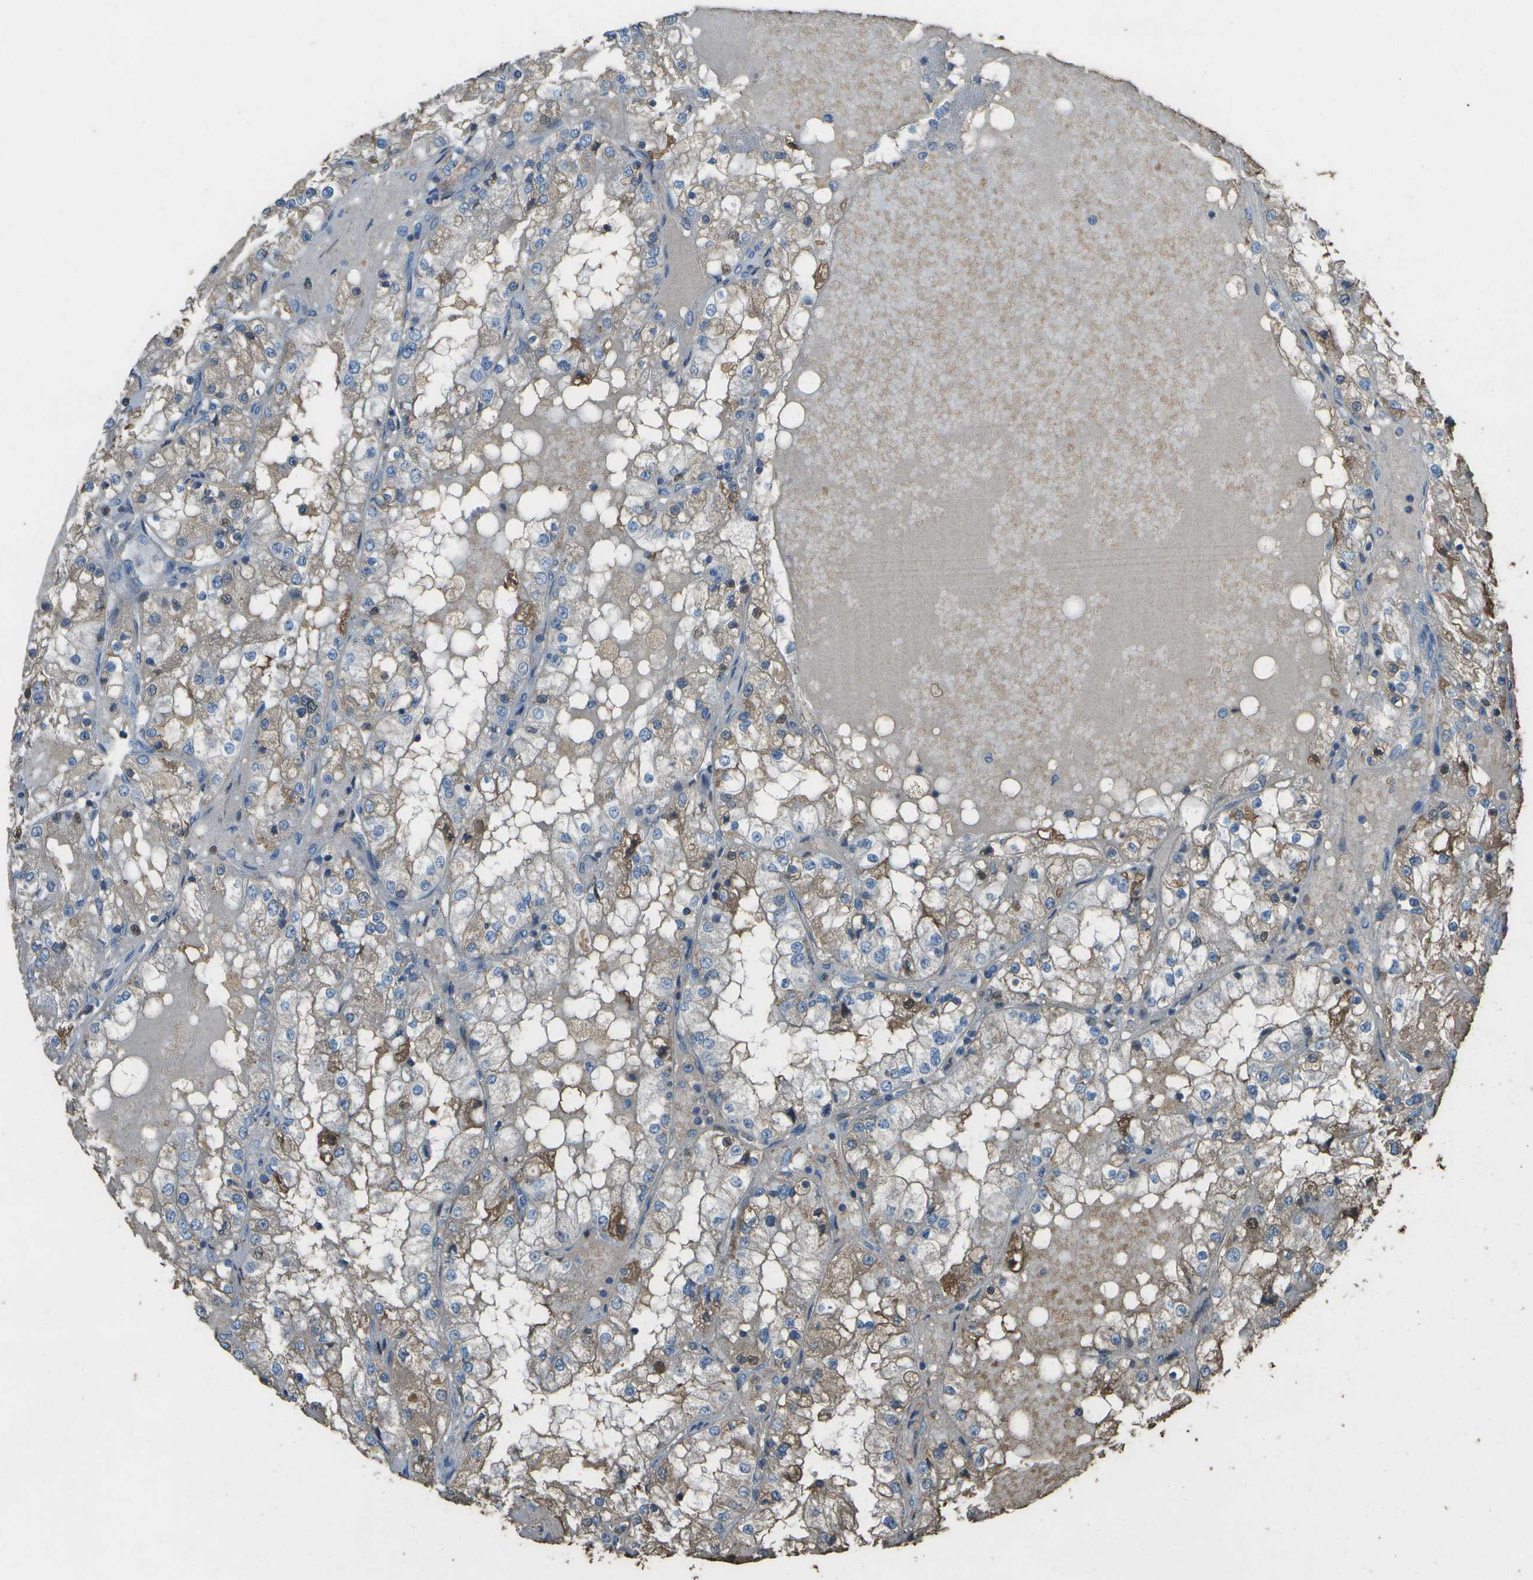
{"staining": {"intensity": "moderate", "quantity": "<25%", "location": "cytoplasmic/membranous"}, "tissue": "renal cancer", "cell_type": "Tumor cells", "image_type": "cancer", "snomed": [{"axis": "morphology", "description": "Adenocarcinoma, NOS"}, {"axis": "topography", "description": "Kidney"}], "caption": "Renal cancer (adenocarcinoma) stained with a brown dye demonstrates moderate cytoplasmic/membranous positive expression in approximately <25% of tumor cells.", "gene": "CYP4F11", "patient": {"sex": "male", "age": 68}}